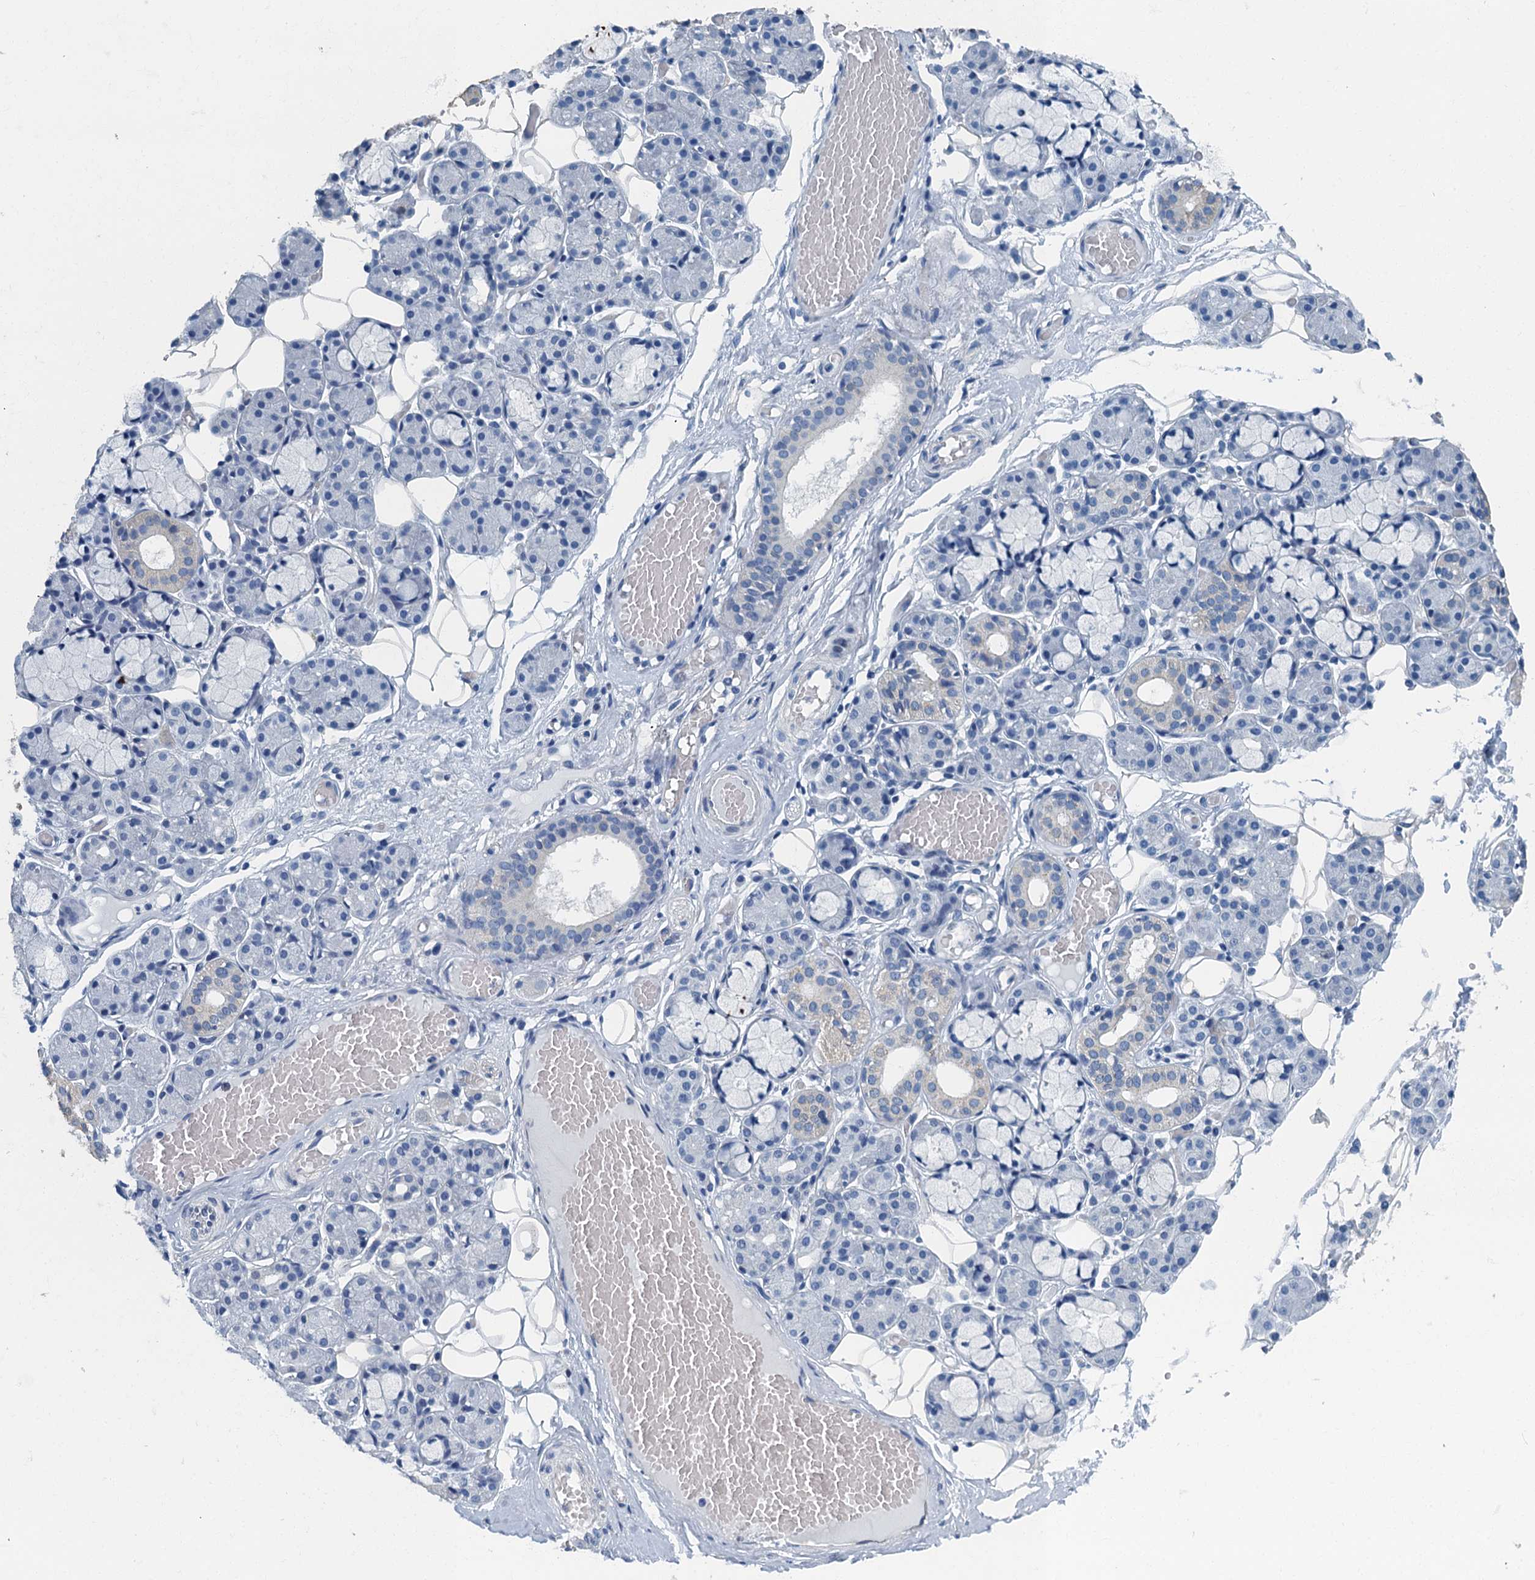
{"staining": {"intensity": "negative", "quantity": "none", "location": "none"}, "tissue": "salivary gland", "cell_type": "Glandular cells", "image_type": "normal", "snomed": [{"axis": "morphology", "description": "Normal tissue, NOS"}, {"axis": "topography", "description": "Salivary gland"}], "caption": "Photomicrograph shows no significant protein staining in glandular cells of normal salivary gland.", "gene": "GADL1", "patient": {"sex": "male", "age": 63}}